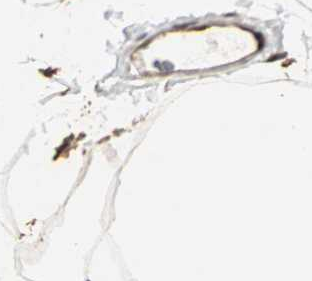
{"staining": {"intensity": "moderate", "quantity": ">75%", "location": "cytoplasmic/membranous,nuclear"}, "tissue": "adipose tissue", "cell_type": "Adipocytes", "image_type": "normal", "snomed": [{"axis": "morphology", "description": "Normal tissue, NOS"}, {"axis": "morphology", "description": "Duct carcinoma"}, {"axis": "topography", "description": "Breast"}, {"axis": "topography", "description": "Adipose tissue"}], "caption": "A photomicrograph showing moderate cytoplasmic/membranous,nuclear expression in approximately >75% of adipocytes in normal adipose tissue, as visualized by brown immunohistochemical staining.", "gene": "ZBED9", "patient": {"sex": "female", "age": 37}}